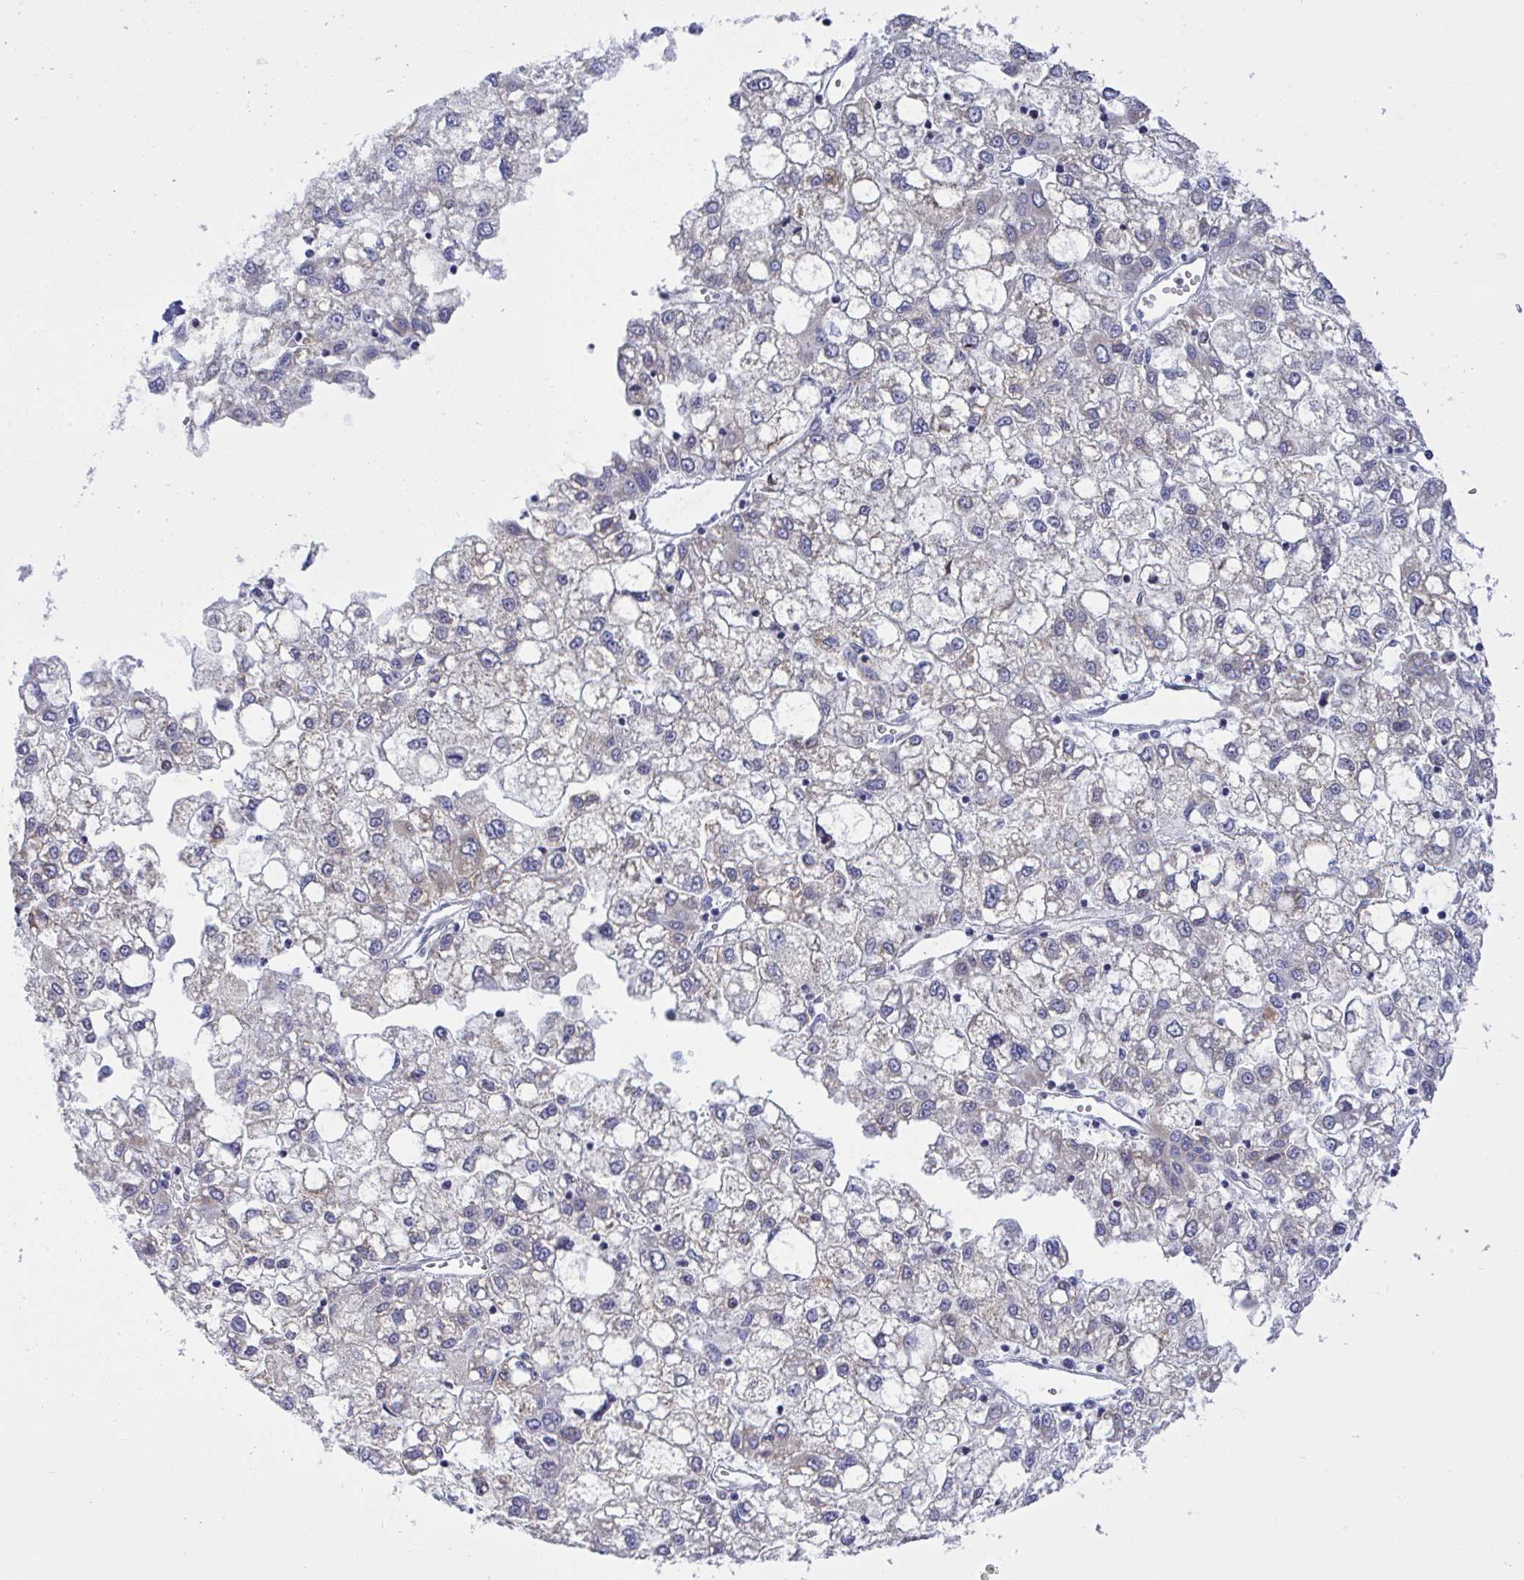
{"staining": {"intensity": "negative", "quantity": "none", "location": "none"}, "tissue": "liver cancer", "cell_type": "Tumor cells", "image_type": "cancer", "snomed": [{"axis": "morphology", "description": "Carcinoma, Hepatocellular, NOS"}, {"axis": "topography", "description": "Liver"}], "caption": "High power microscopy photomicrograph of an immunohistochemistry (IHC) histopathology image of liver cancer (hepatocellular carcinoma), revealing no significant staining in tumor cells.", "gene": "NTN1", "patient": {"sex": "male", "age": 40}}